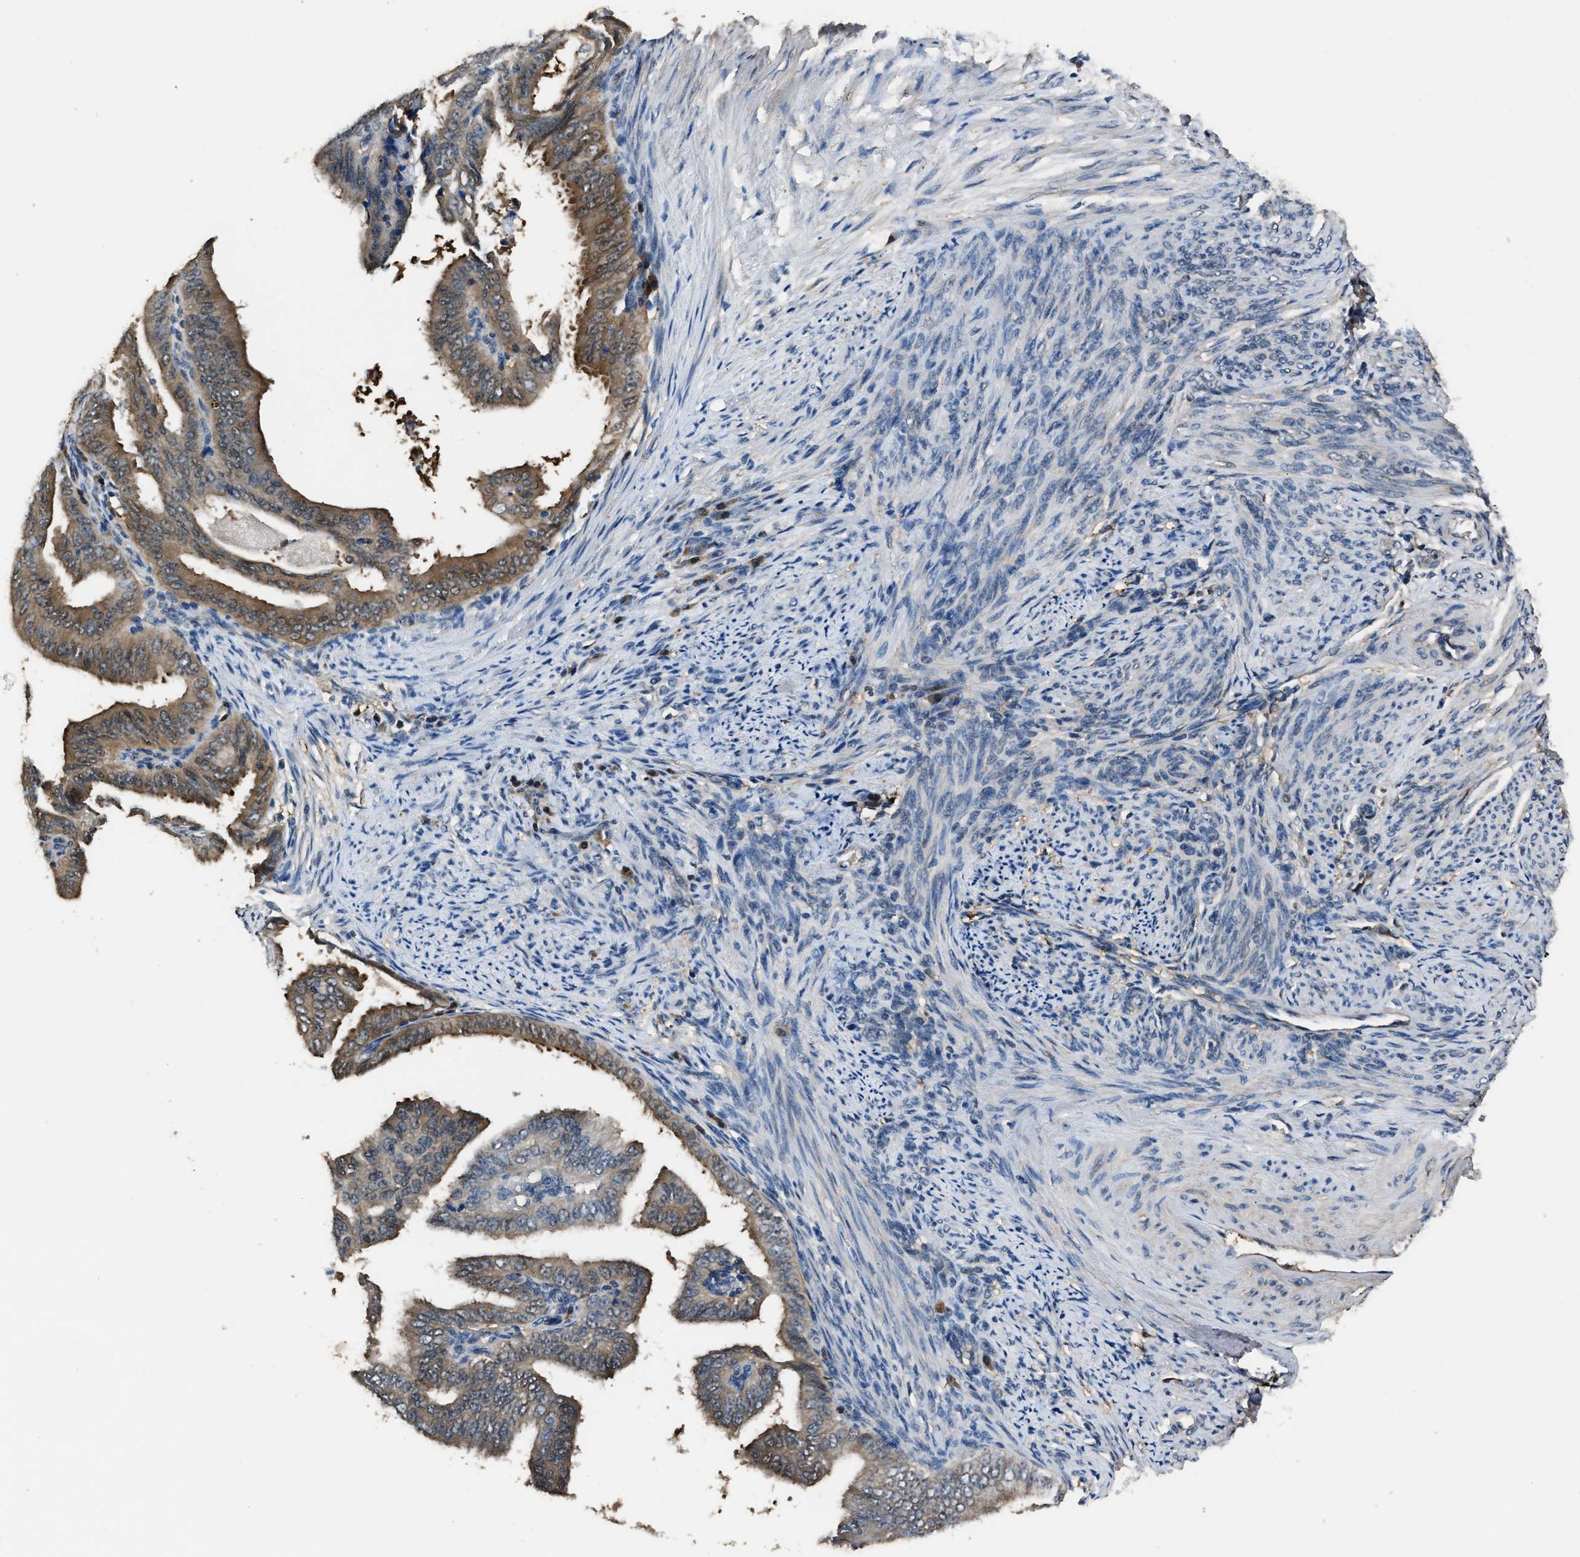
{"staining": {"intensity": "moderate", "quantity": ">75%", "location": "cytoplasmic/membranous"}, "tissue": "endometrial cancer", "cell_type": "Tumor cells", "image_type": "cancer", "snomed": [{"axis": "morphology", "description": "Adenocarcinoma, NOS"}, {"axis": "topography", "description": "Endometrium"}], "caption": "Approximately >75% of tumor cells in human endometrial cancer (adenocarcinoma) display moderate cytoplasmic/membranous protein staining as visualized by brown immunohistochemical staining.", "gene": "GSTP1", "patient": {"sex": "female", "age": 58}}